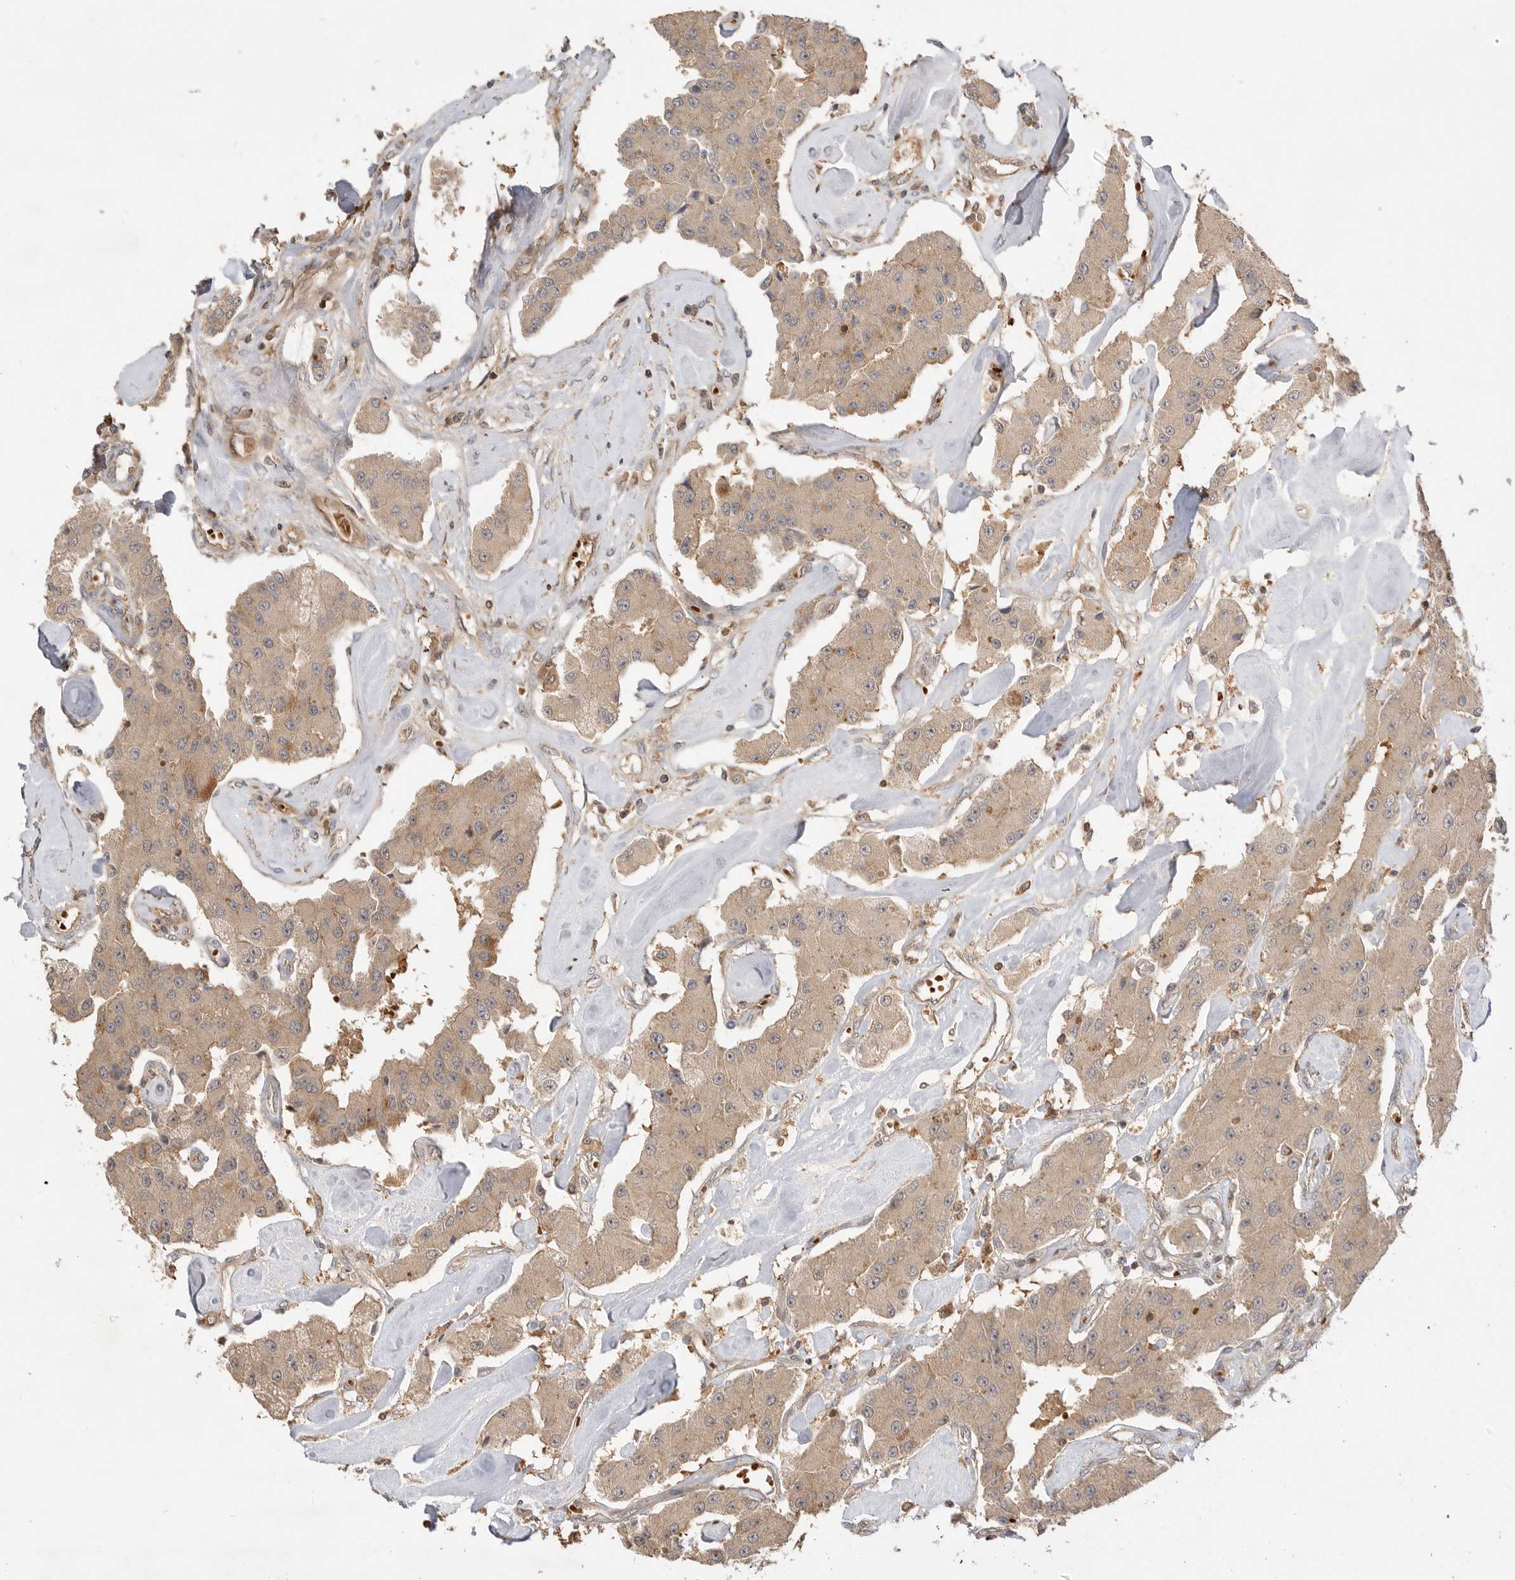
{"staining": {"intensity": "weak", "quantity": ">75%", "location": "cytoplasmic/membranous"}, "tissue": "carcinoid", "cell_type": "Tumor cells", "image_type": "cancer", "snomed": [{"axis": "morphology", "description": "Carcinoid, malignant, NOS"}, {"axis": "topography", "description": "Pancreas"}], "caption": "Tumor cells show low levels of weak cytoplasmic/membranous expression in approximately >75% of cells in human malignant carcinoid.", "gene": "CLDN12", "patient": {"sex": "male", "age": 41}}